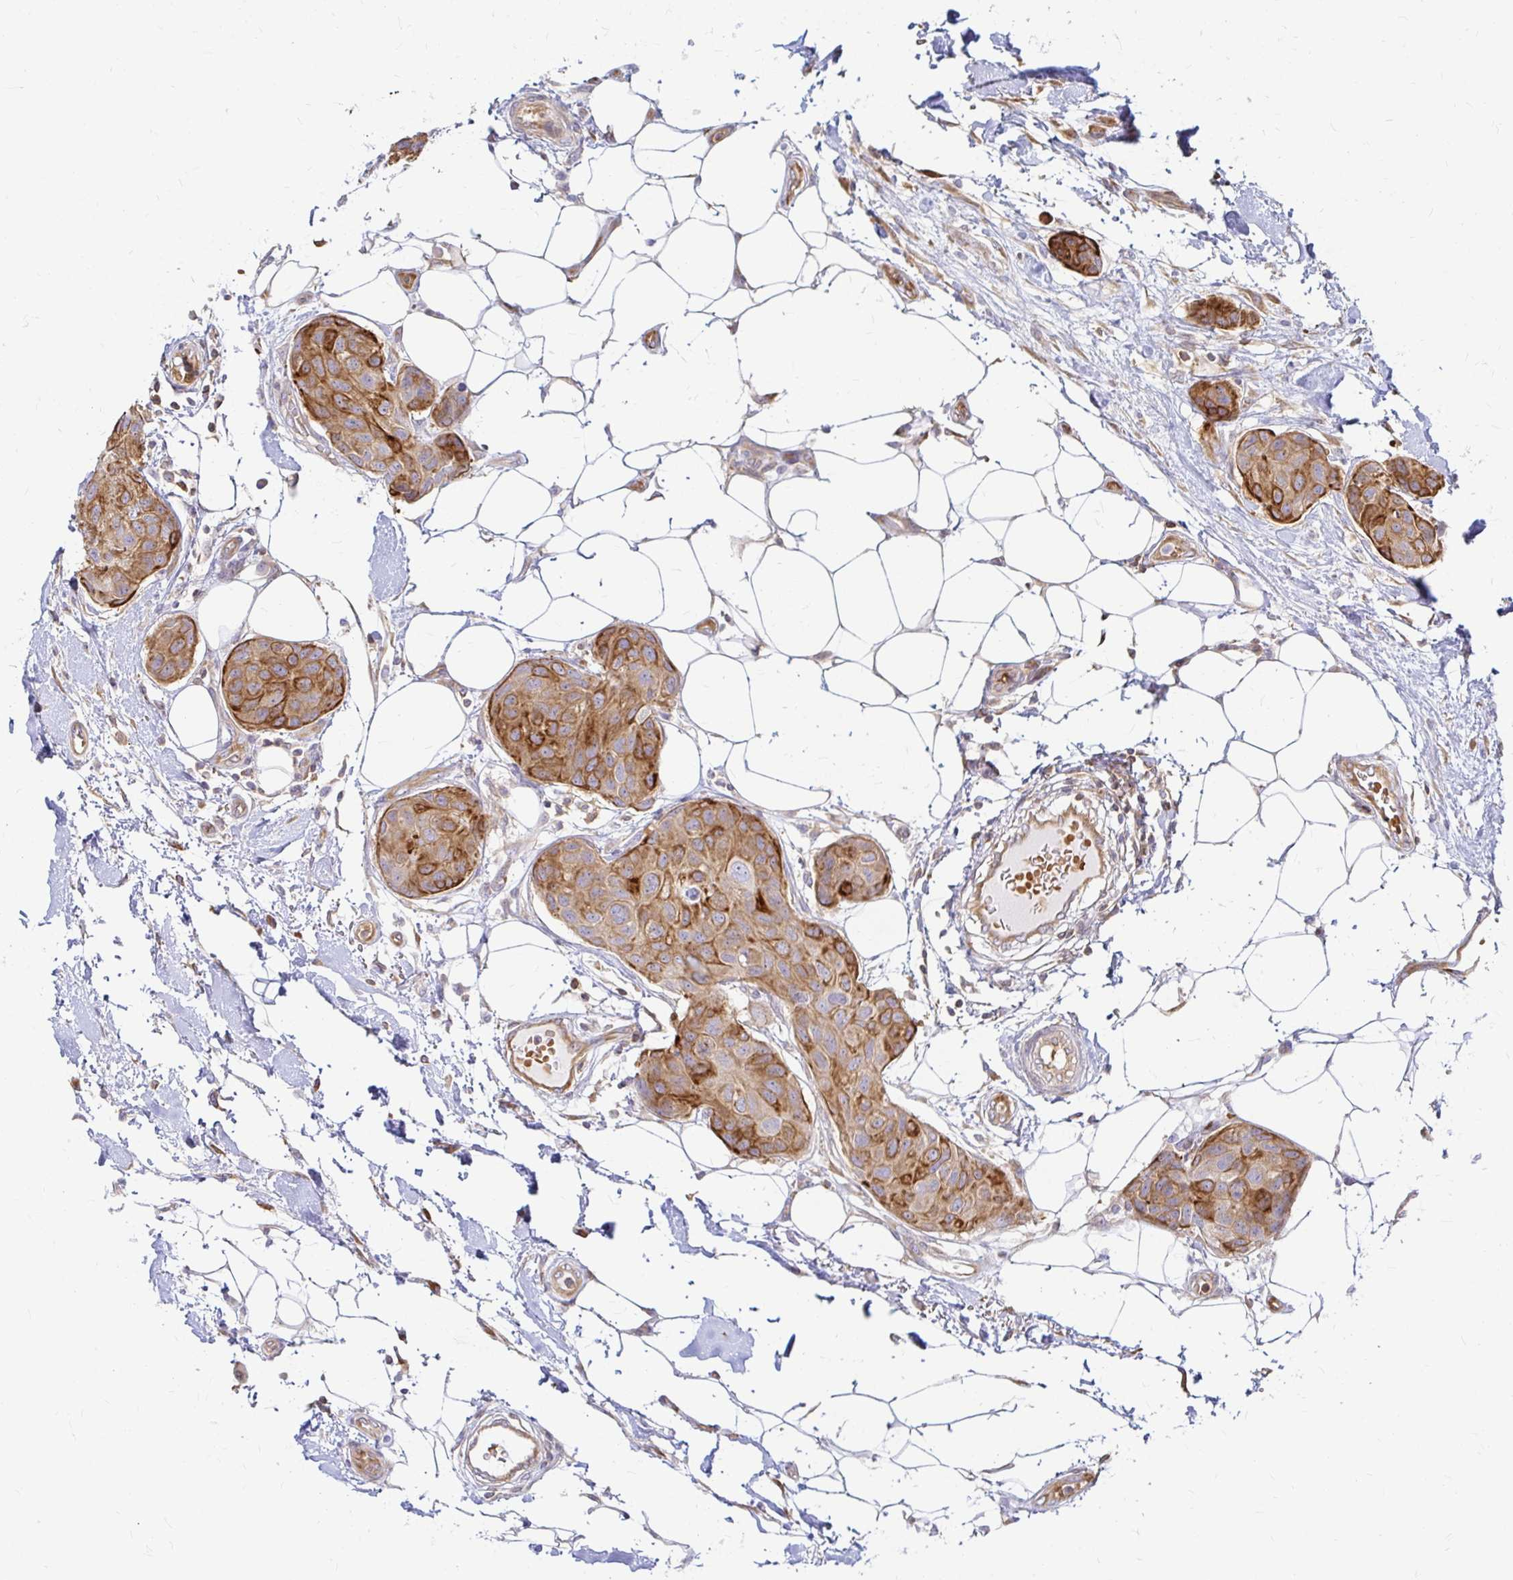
{"staining": {"intensity": "moderate", "quantity": ">75%", "location": "cytoplasmic/membranous"}, "tissue": "breast cancer", "cell_type": "Tumor cells", "image_type": "cancer", "snomed": [{"axis": "morphology", "description": "Duct carcinoma"}, {"axis": "topography", "description": "Breast"}, {"axis": "topography", "description": "Lymph node"}], "caption": "Protein expression analysis of breast cancer (invasive ductal carcinoma) exhibits moderate cytoplasmic/membranous expression in approximately >75% of tumor cells.", "gene": "CAST", "patient": {"sex": "female", "age": 80}}